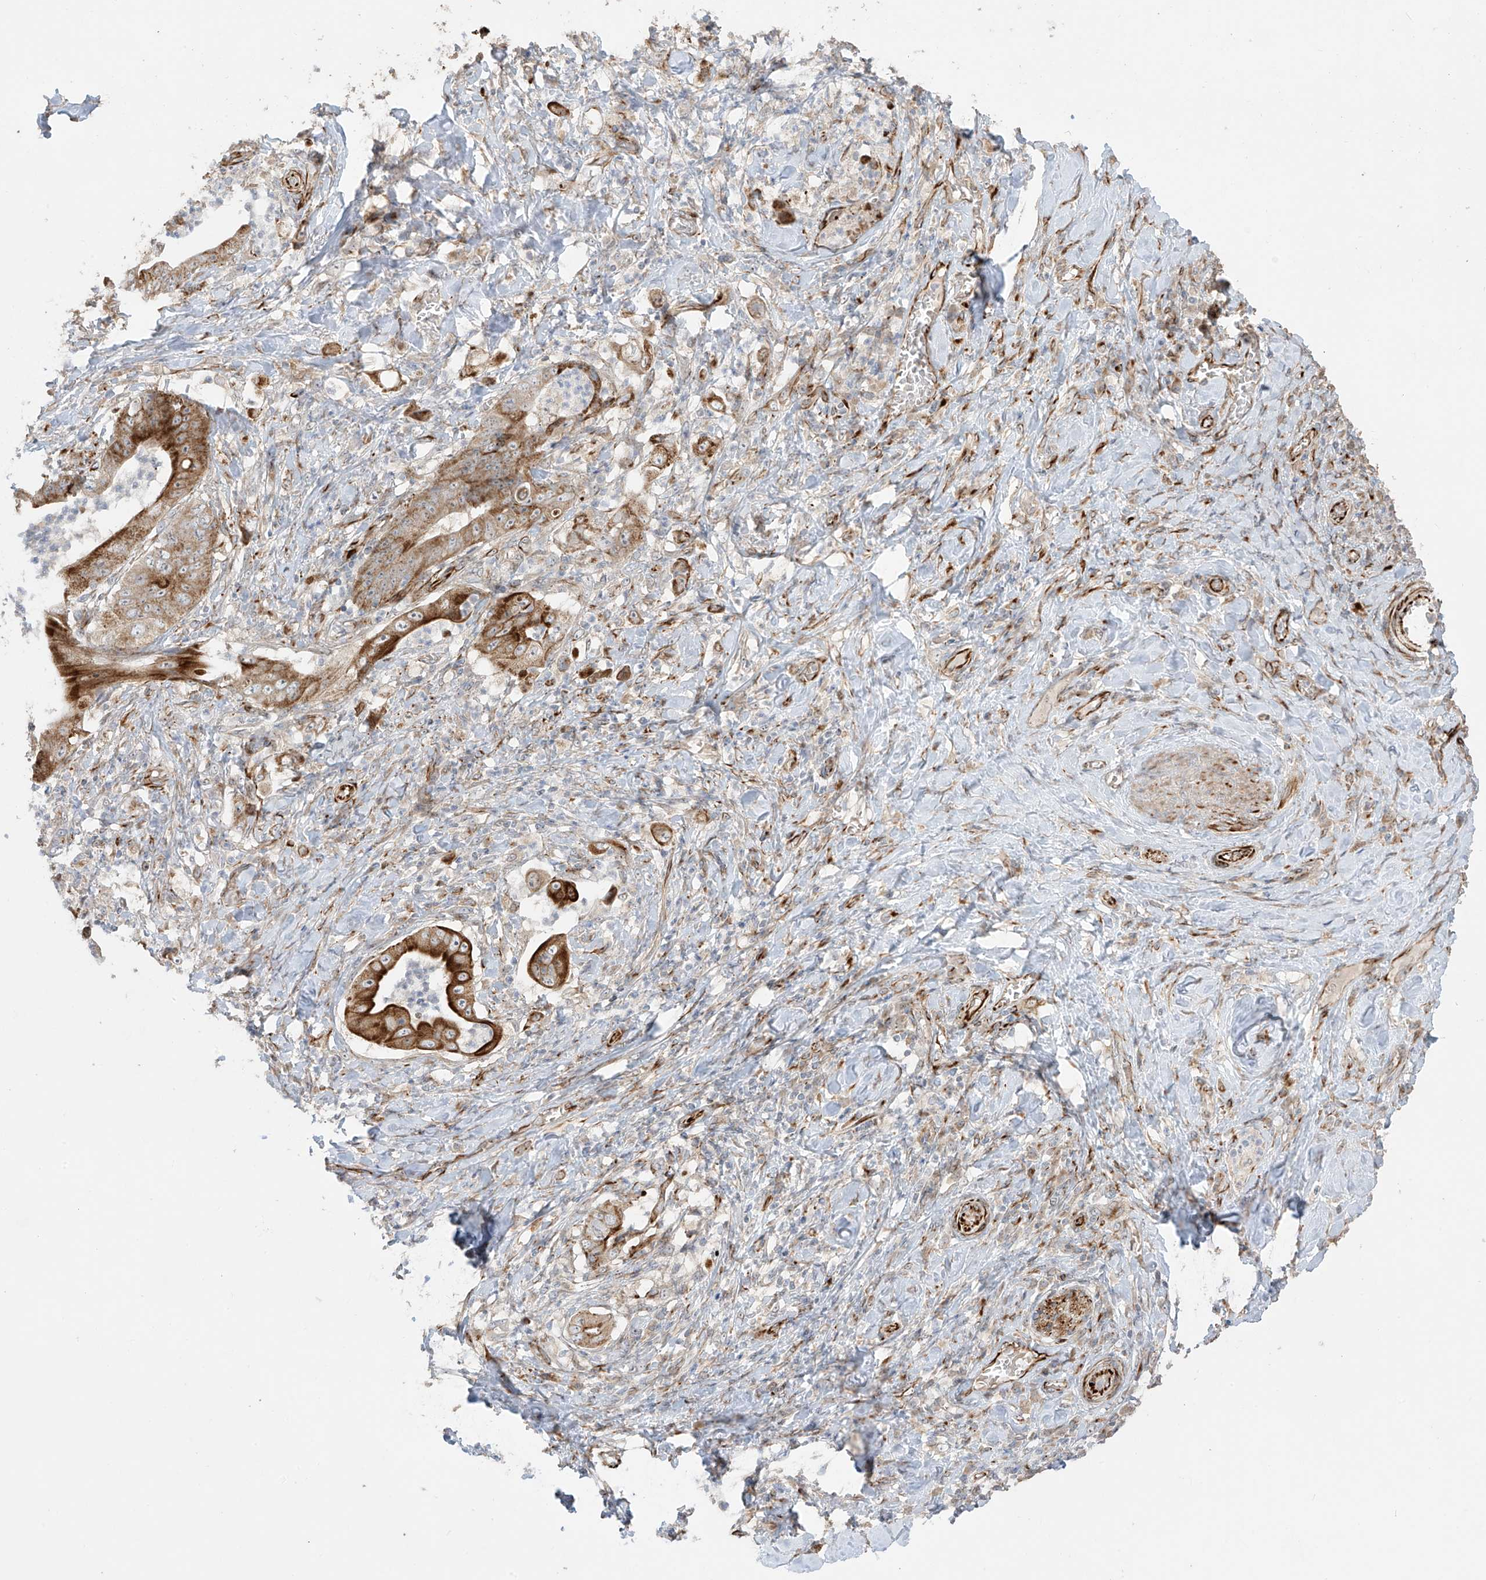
{"staining": {"intensity": "strong", "quantity": "25%-75%", "location": "cytoplasmic/membranous"}, "tissue": "stomach cancer", "cell_type": "Tumor cells", "image_type": "cancer", "snomed": [{"axis": "morphology", "description": "Adenocarcinoma, NOS"}, {"axis": "topography", "description": "Stomach"}], "caption": "The image demonstrates immunohistochemical staining of stomach cancer. There is strong cytoplasmic/membranous positivity is present in about 25%-75% of tumor cells.", "gene": "DCDC2", "patient": {"sex": "female", "age": 73}}